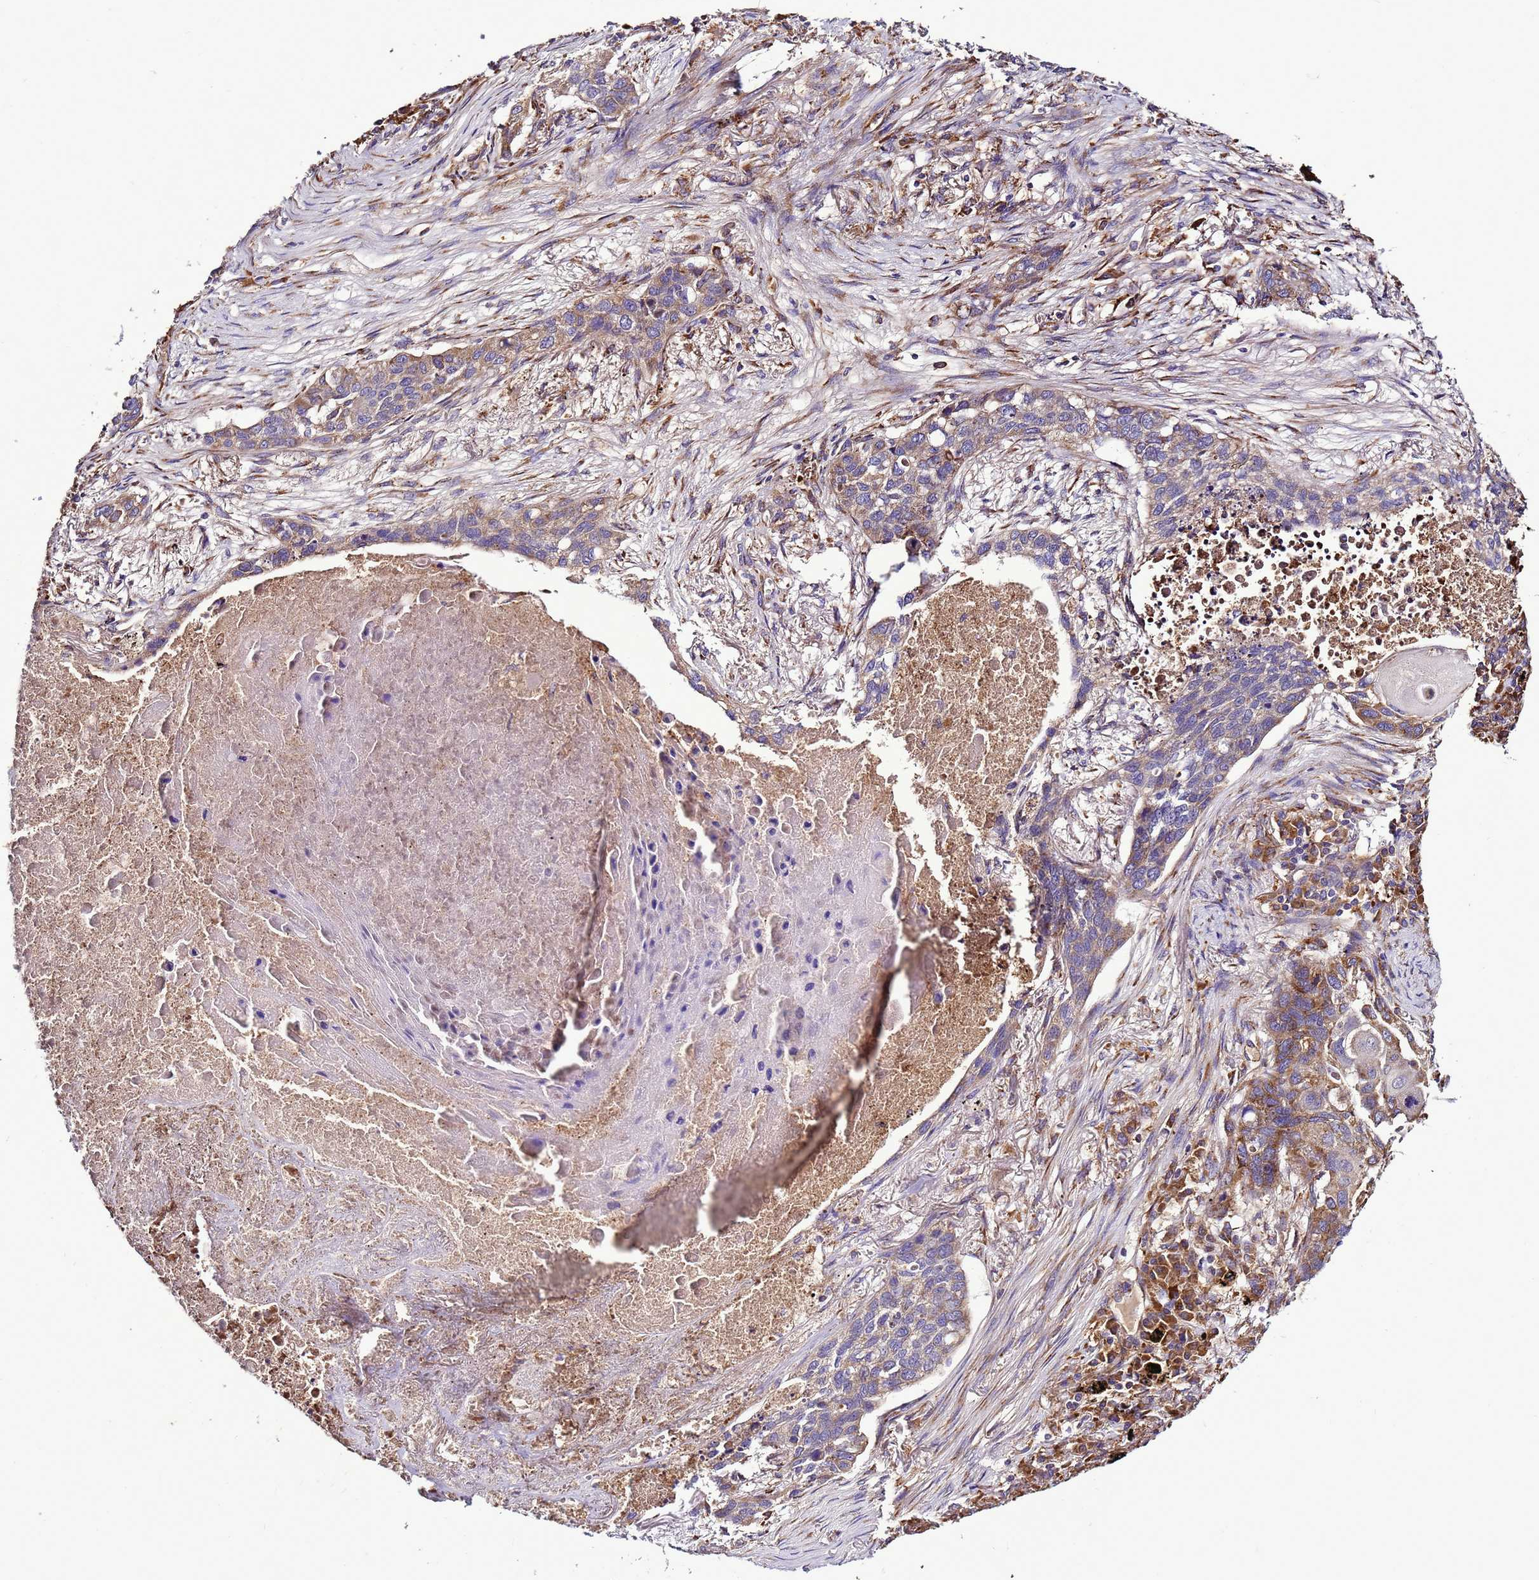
{"staining": {"intensity": "moderate", "quantity": "<25%", "location": "cytoplasmic/membranous"}, "tissue": "lung cancer", "cell_type": "Tumor cells", "image_type": "cancer", "snomed": [{"axis": "morphology", "description": "Squamous cell carcinoma, NOS"}, {"axis": "topography", "description": "Lung"}], "caption": "Immunohistochemical staining of human lung cancer (squamous cell carcinoma) exhibits moderate cytoplasmic/membranous protein staining in approximately <25% of tumor cells.", "gene": "ANTKMT", "patient": {"sex": "female", "age": 63}}